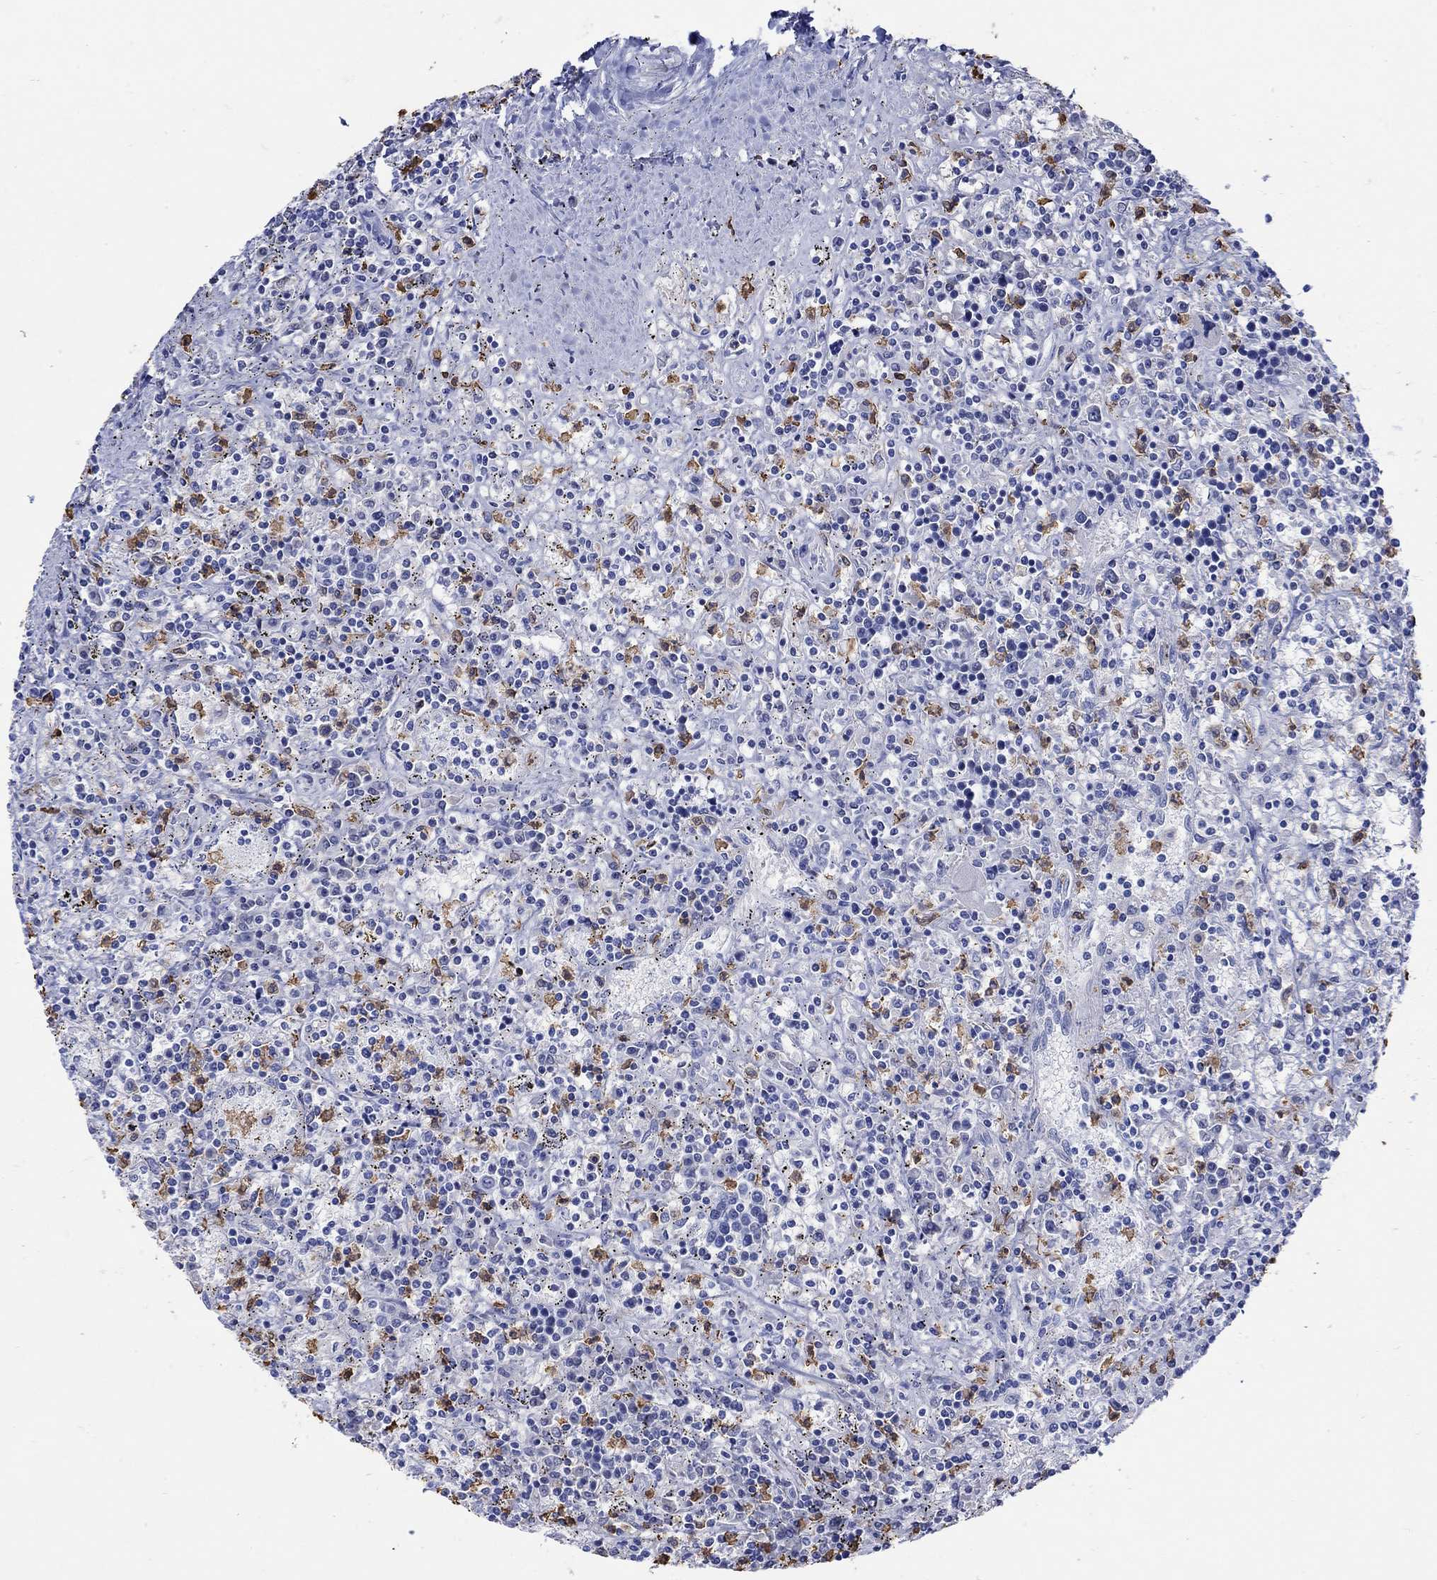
{"staining": {"intensity": "negative", "quantity": "none", "location": "none"}, "tissue": "lymphoma", "cell_type": "Tumor cells", "image_type": "cancer", "snomed": [{"axis": "morphology", "description": "Malignant lymphoma, non-Hodgkin's type, Low grade"}, {"axis": "topography", "description": "Spleen"}], "caption": "This is an IHC micrograph of lymphoma. There is no staining in tumor cells.", "gene": "LINGO3", "patient": {"sex": "male", "age": 62}}